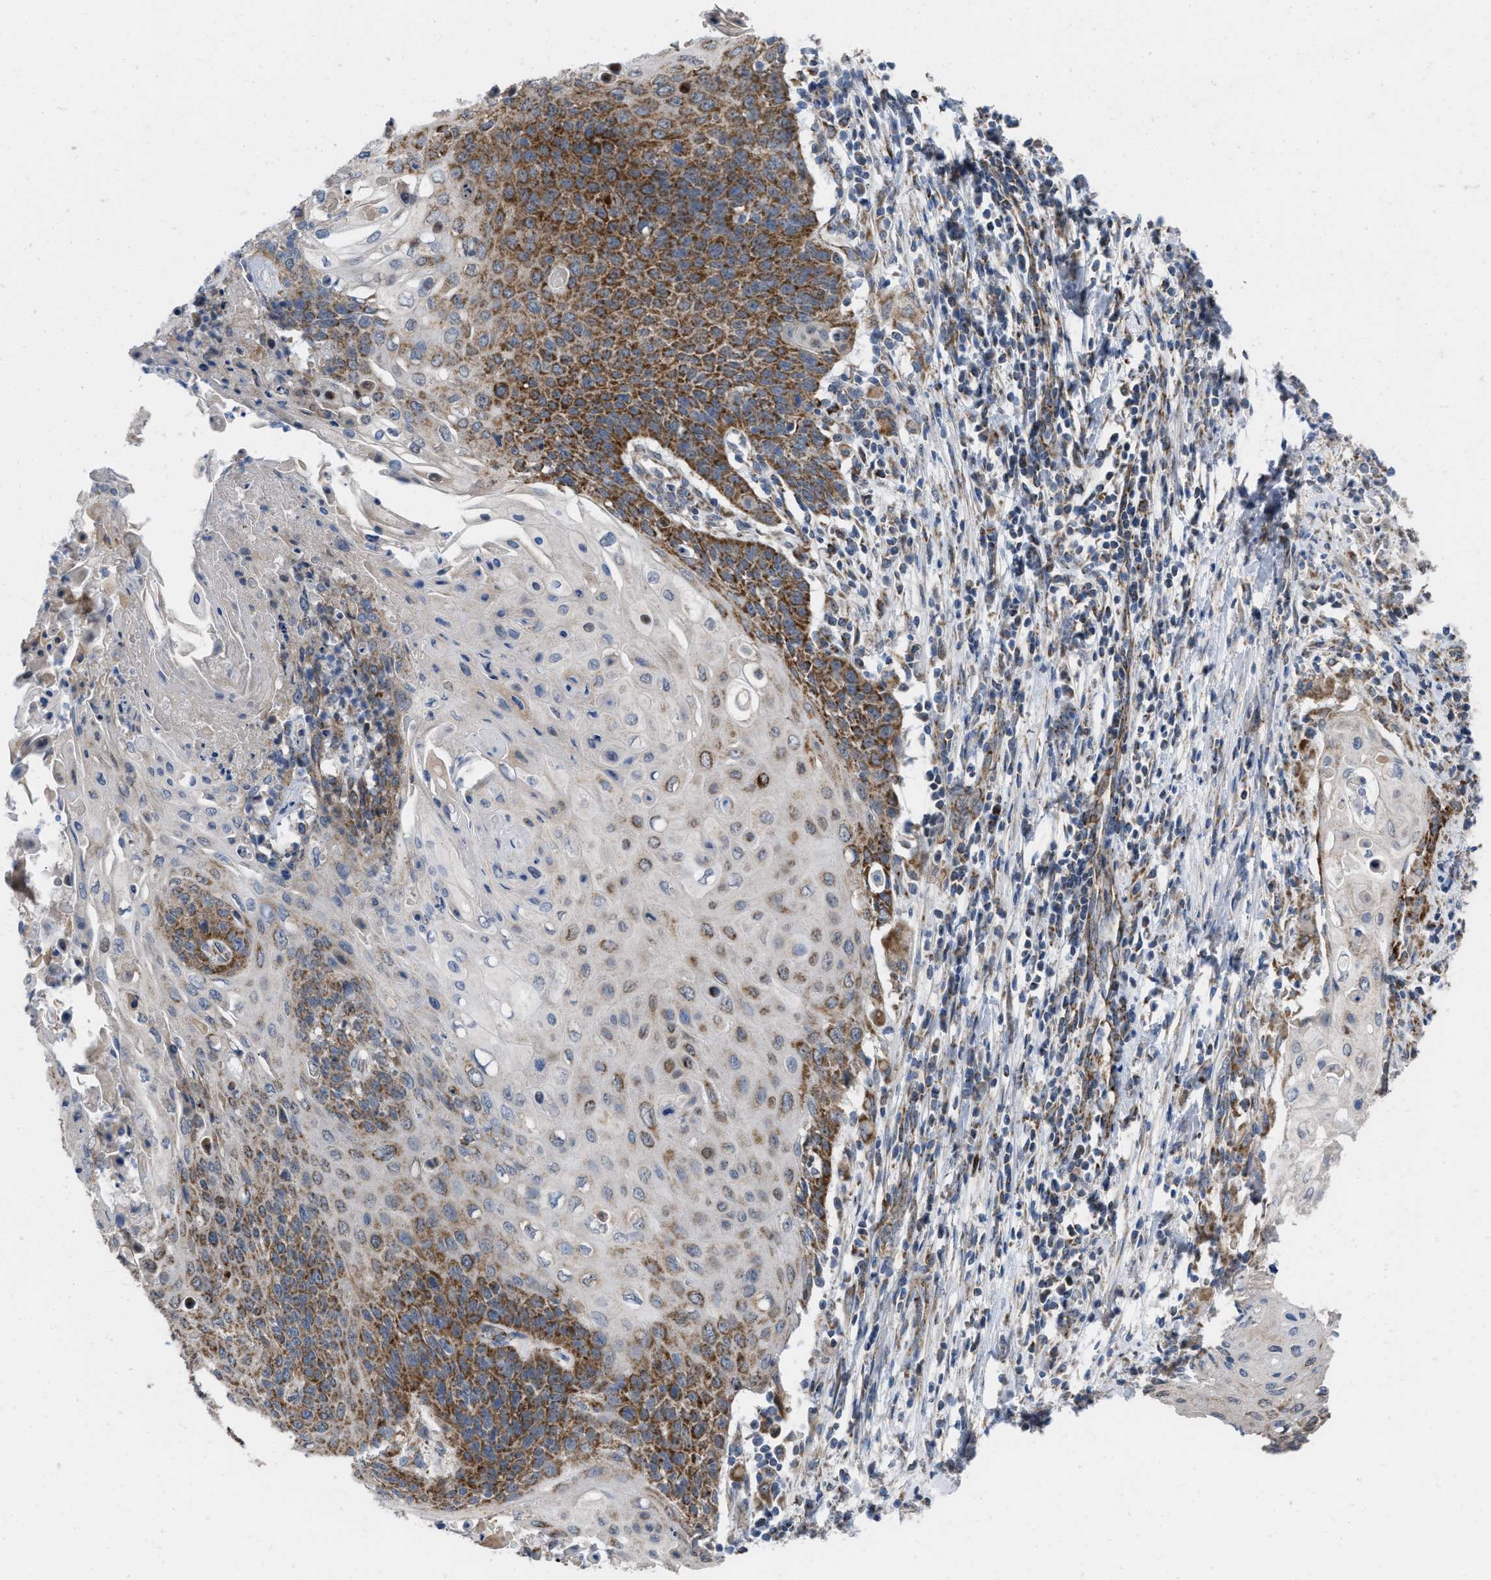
{"staining": {"intensity": "moderate", "quantity": ">75%", "location": "cytoplasmic/membranous"}, "tissue": "cervical cancer", "cell_type": "Tumor cells", "image_type": "cancer", "snomed": [{"axis": "morphology", "description": "Squamous cell carcinoma, NOS"}, {"axis": "topography", "description": "Cervix"}], "caption": "Cervical cancer (squamous cell carcinoma) stained with a protein marker displays moderate staining in tumor cells.", "gene": "AKAP1", "patient": {"sex": "female", "age": 39}}